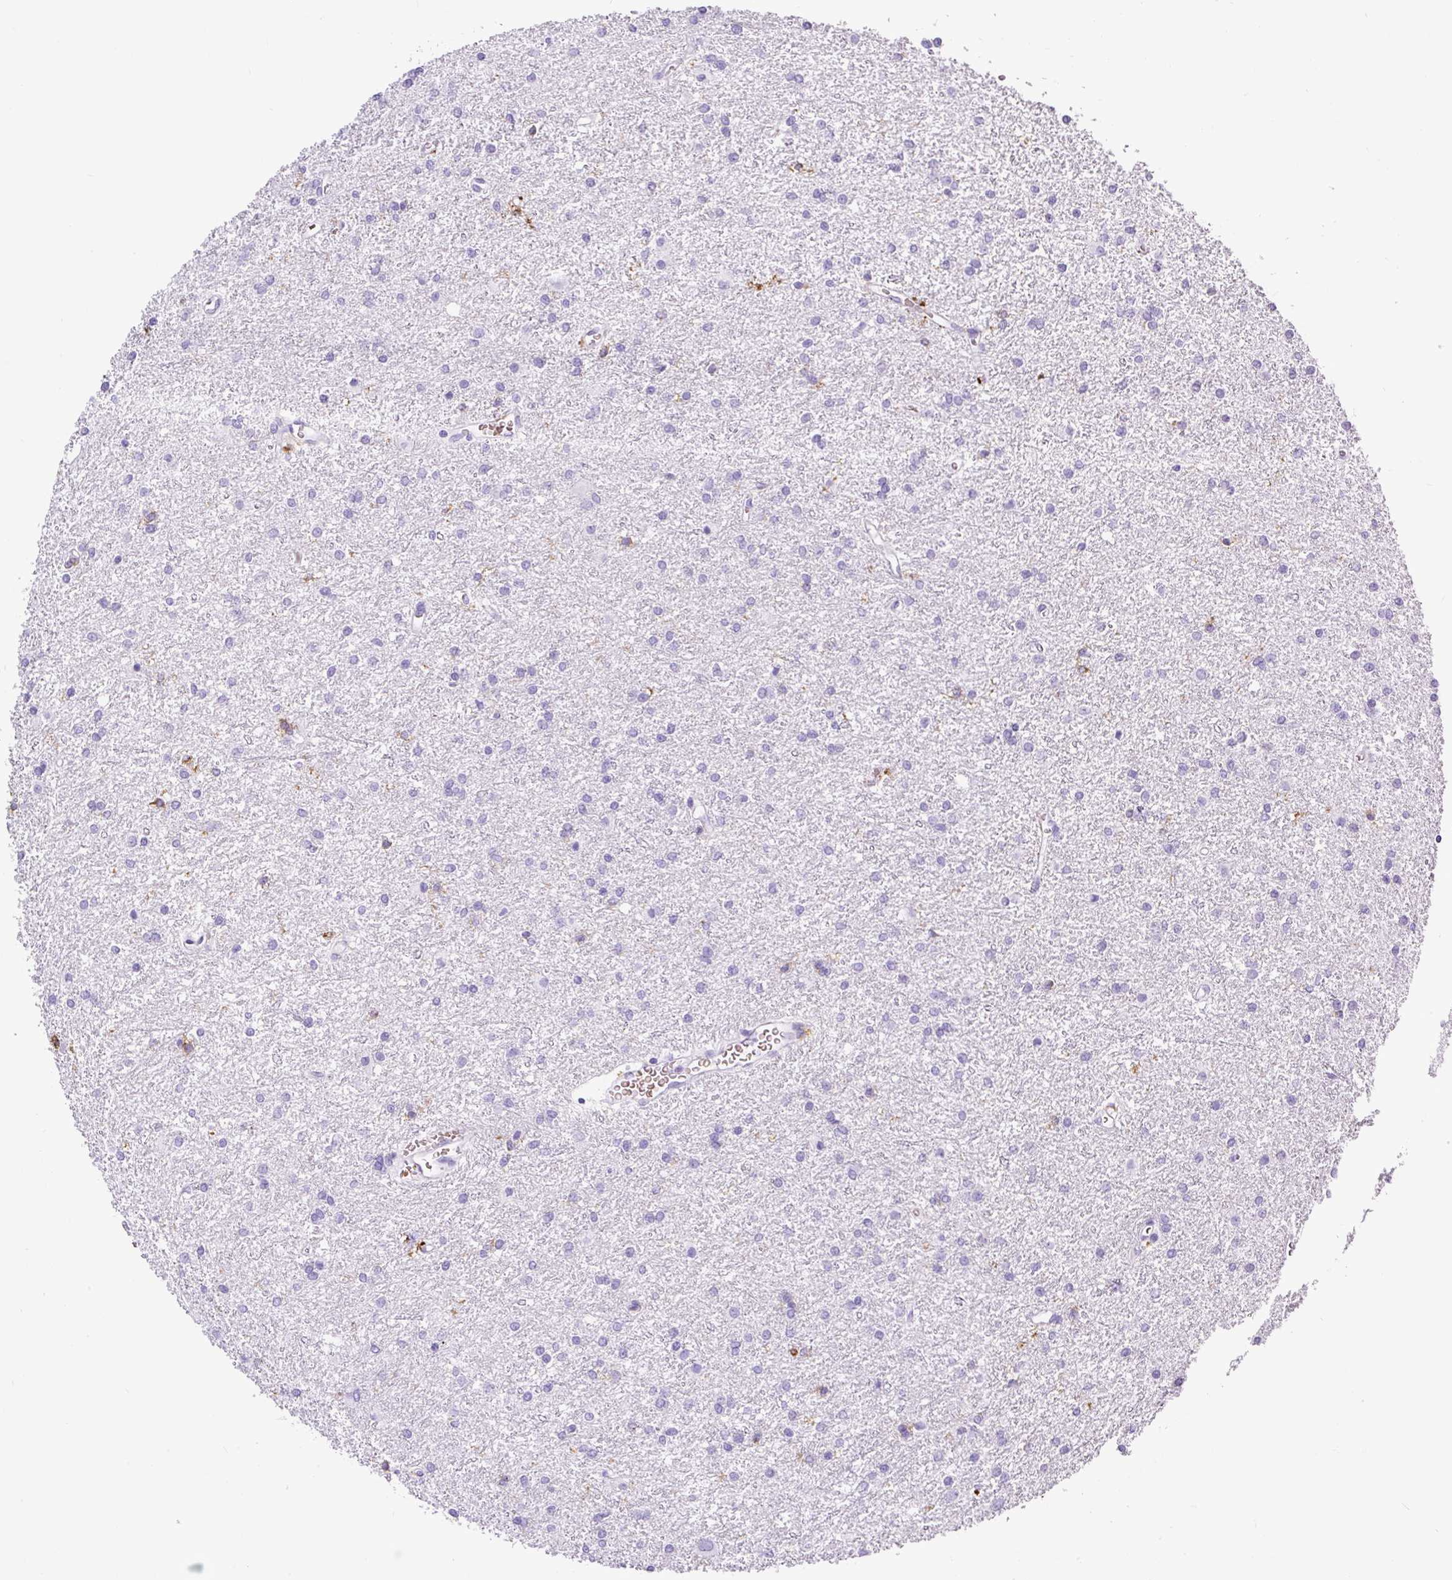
{"staining": {"intensity": "negative", "quantity": "none", "location": "none"}, "tissue": "glioma", "cell_type": "Tumor cells", "image_type": "cancer", "snomed": [{"axis": "morphology", "description": "Glioma, malignant, High grade"}, {"axis": "topography", "description": "Brain"}], "caption": "A high-resolution histopathology image shows immunohistochemistry staining of glioma, which demonstrates no significant expression in tumor cells.", "gene": "HLA-DRA", "patient": {"sex": "female", "age": 50}}